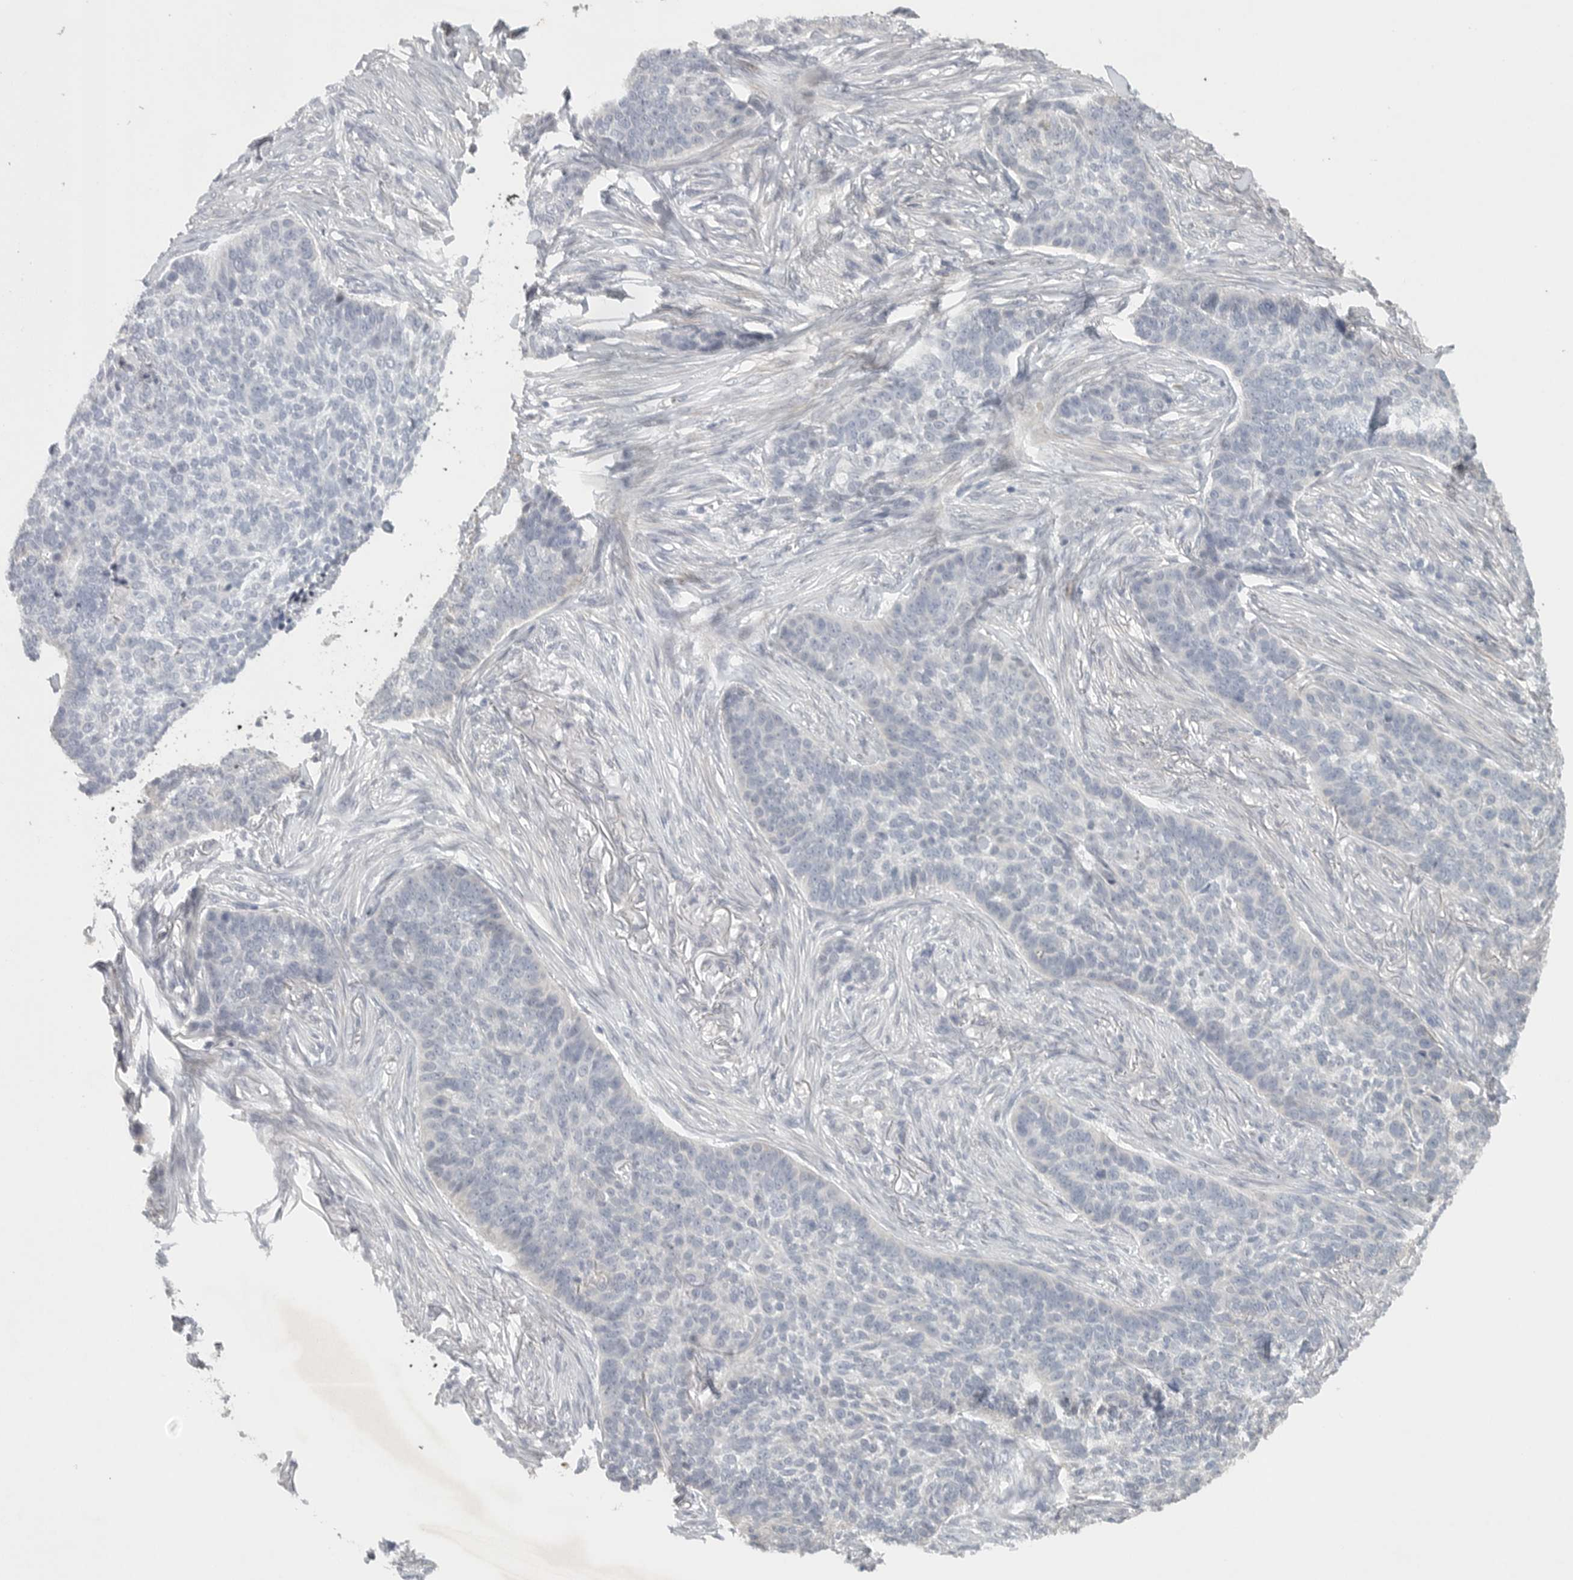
{"staining": {"intensity": "negative", "quantity": "none", "location": "none"}, "tissue": "skin cancer", "cell_type": "Tumor cells", "image_type": "cancer", "snomed": [{"axis": "morphology", "description": "Basal cell carcinoma"}, {"axis": "topography", "description": "Skin"}], "caption": "An immunohistochemistry micrograph of skin cancer is shown. There is no staining in tumor cells of skin cancer.", "gene": "TNR", "patient": {"sex": "male", "age": 85}}